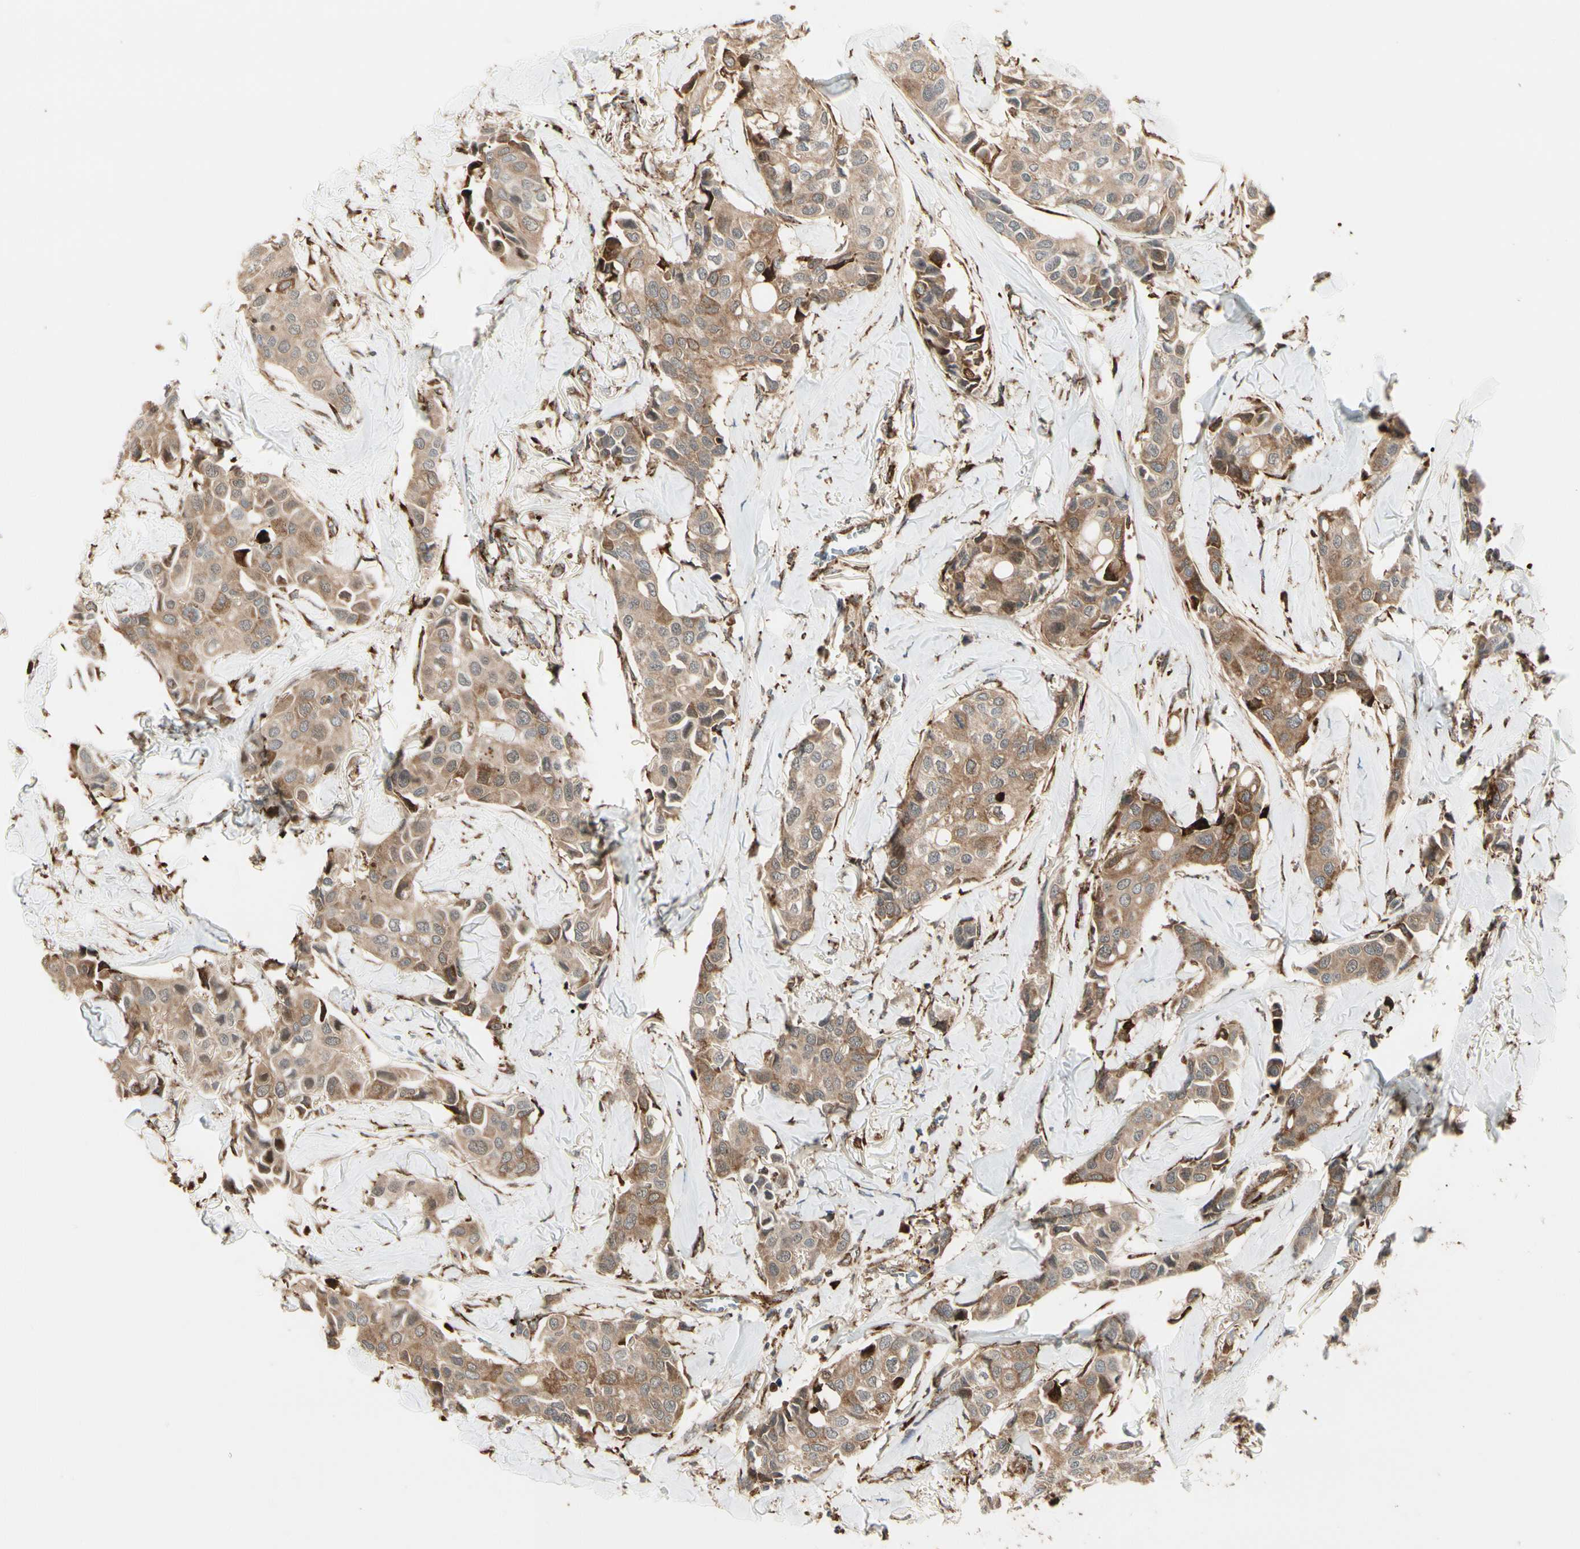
{"staining": {"intensity": "moderate", "quantity": ">75%", "location": "cytoplasmic/membranous"}, "tissue": "breast cancer", "cell_type": "Tumor cells", "image_type": "cancer", "snomed": [{"axis": "morphology", "description": "Duct carcinoma"}, {"axis": "topography", "description": "Breast"}], "caption": "IHC (DAB (3,3'-diaminobenzidine)) staining of infiltrating ductal carcinoma (breast) shows moderate cytoplasmic/membranous protein positivity in approximately >75% of tumor cells.", "gene": "HSP90B1", "patient": {"sex": "female", "age": 80}}